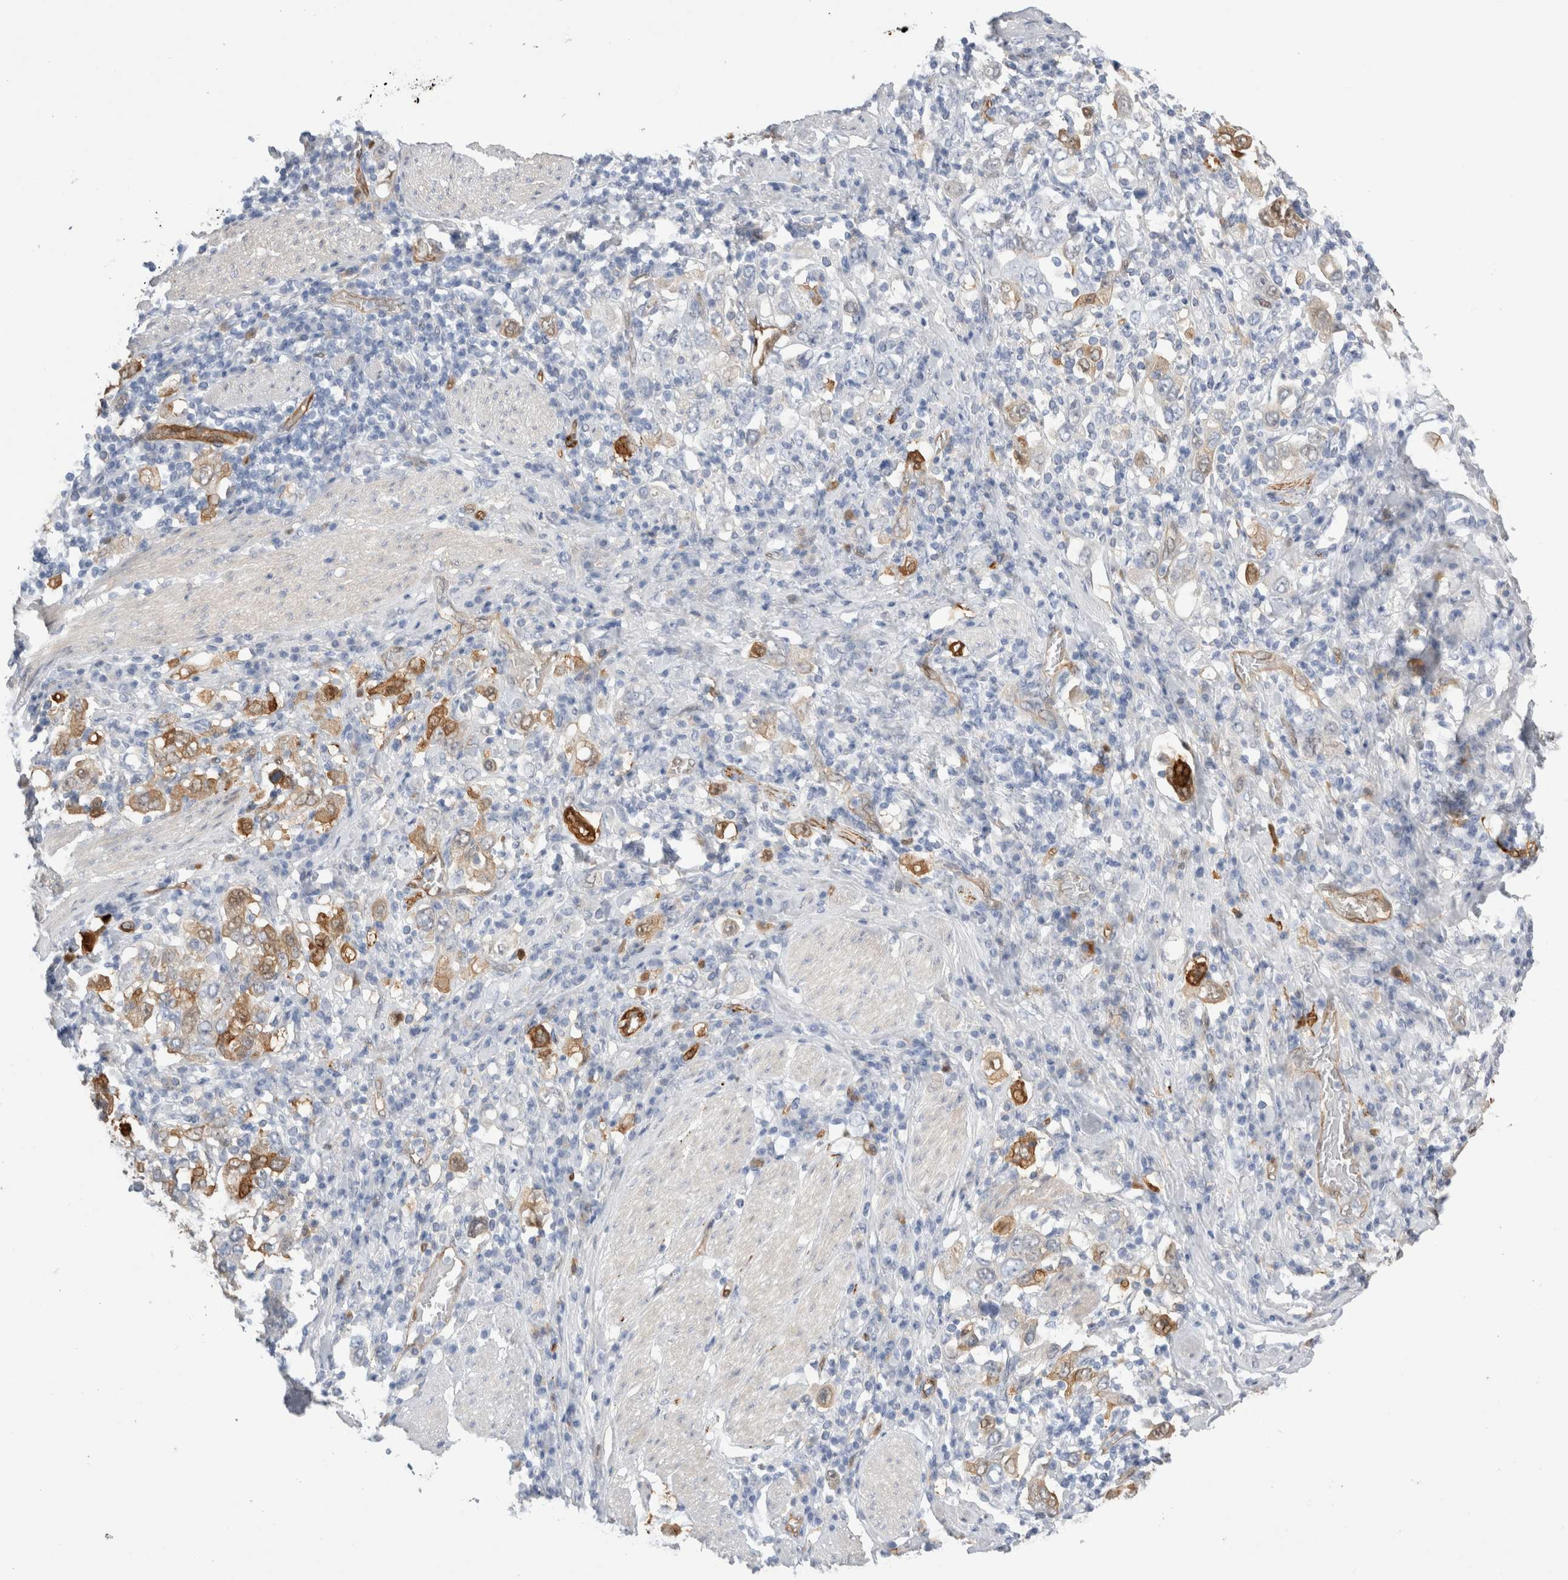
{"staining": {"intensity": "moderate", "quantity": "<25%", "location": "cytoplasmic/membranous"}, "tissue": "stomach cancer", "cell_type": "Tumor cells", "image_type": "cancer", "snomed": [{"axis": "morphology", "description": "Adenocarcinoma, NOS"}, {"axis": "topography", "description": "Stomach, upper"}], "caption": "About <25% of tumor cells in human stomach cancer (adenocarcinoma) demonstrate moderate cytoplasmic/membranous protein positivity as visualized by brown immunohistochemical staining.", "gene": "NAPEPLD", "patient": {"sex": "male", "age": 62}}